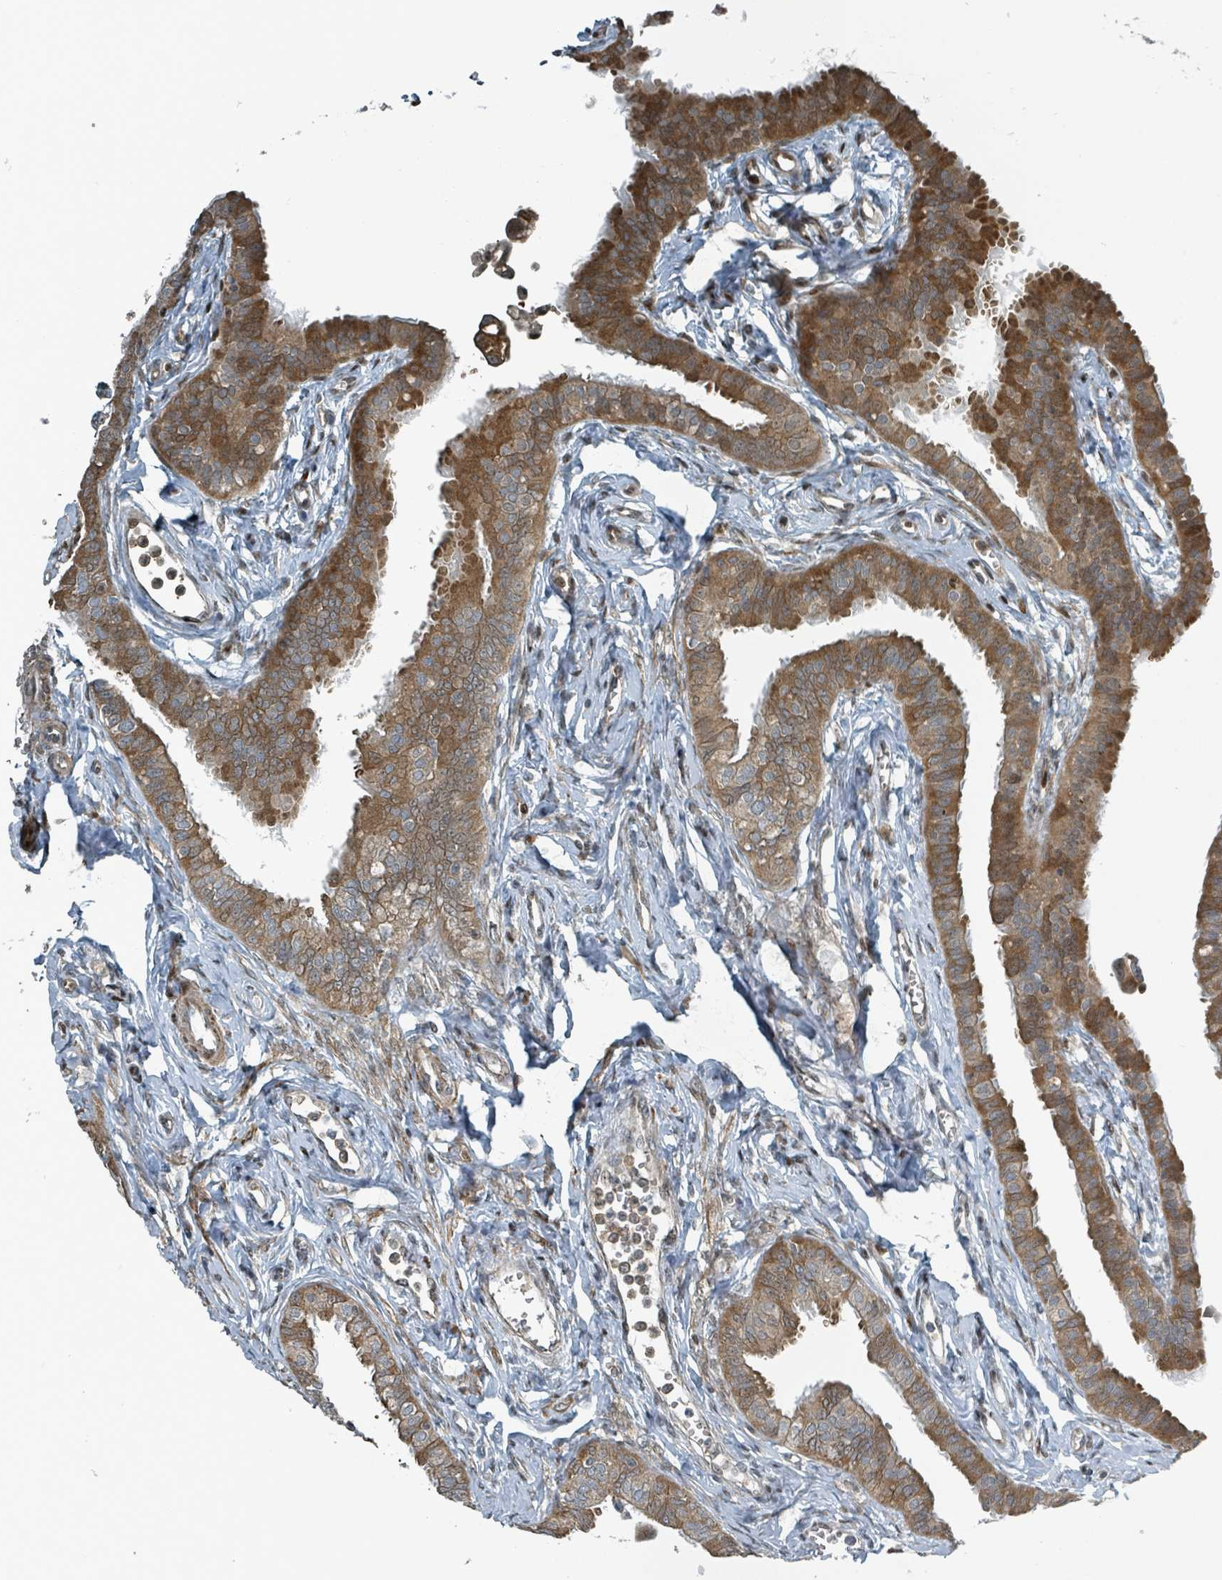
{"staining": {"intensity": "moderate", "quantity": ">75%", "location": "cytoplasmic/membranous"}, "tissue": "fallopian tube", "cell_type": "Glandular cells", "image_type": "normal", "snomed": [{"axis": "morphology", "description": "Normal tissue, NOS"}, {"axis": "morphology", "description": "Carcinoma, NOS"}, {"axis": "topography", "description": "Fallopian tube"}, {"axis": "topography", "description": "Ovary"}], "caption": "The photomicrograph shows immunohistochemical staining of normal fallopian tube. There is moderate cytoplasmic/membranous staining is seen in approximately >75% of glandular cells.", "gene": "RHPN2", "patient": {"sex": "female", "age": 59}}